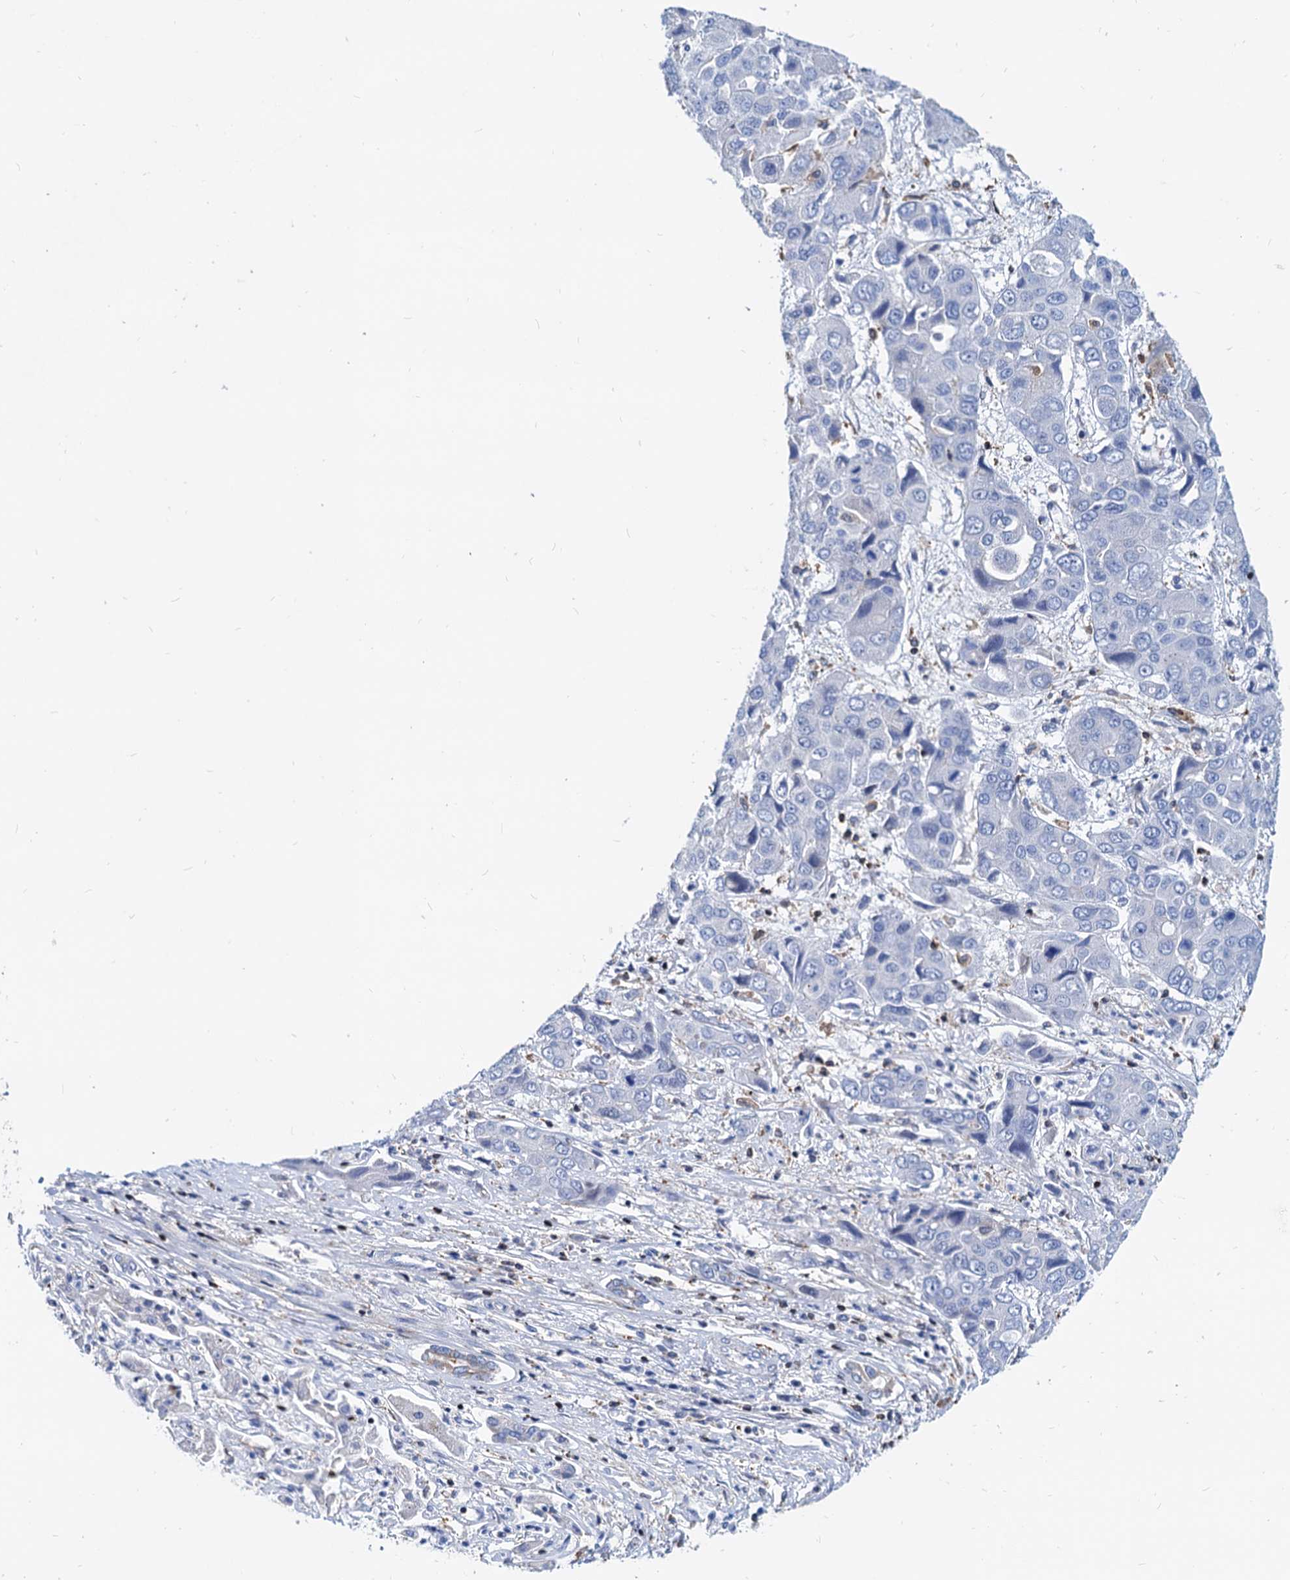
{"staining": {"intensity": "negative", "quantity": "none", "location": "none"}, "tissue": "liver cancer", "cell_type": "Tumor cells", "image_type": "cancer", "snomed": [{"axis": "morphology", "description": "Cholangiocarcinoma"}, {"axis": "topography", "description": "Liver"}], "caption": "A photomicrograph of human liver cancer is negative for staining in tumor cells.", "gene": "LCP2", "patient": {"sex": "male", "age": 67}}